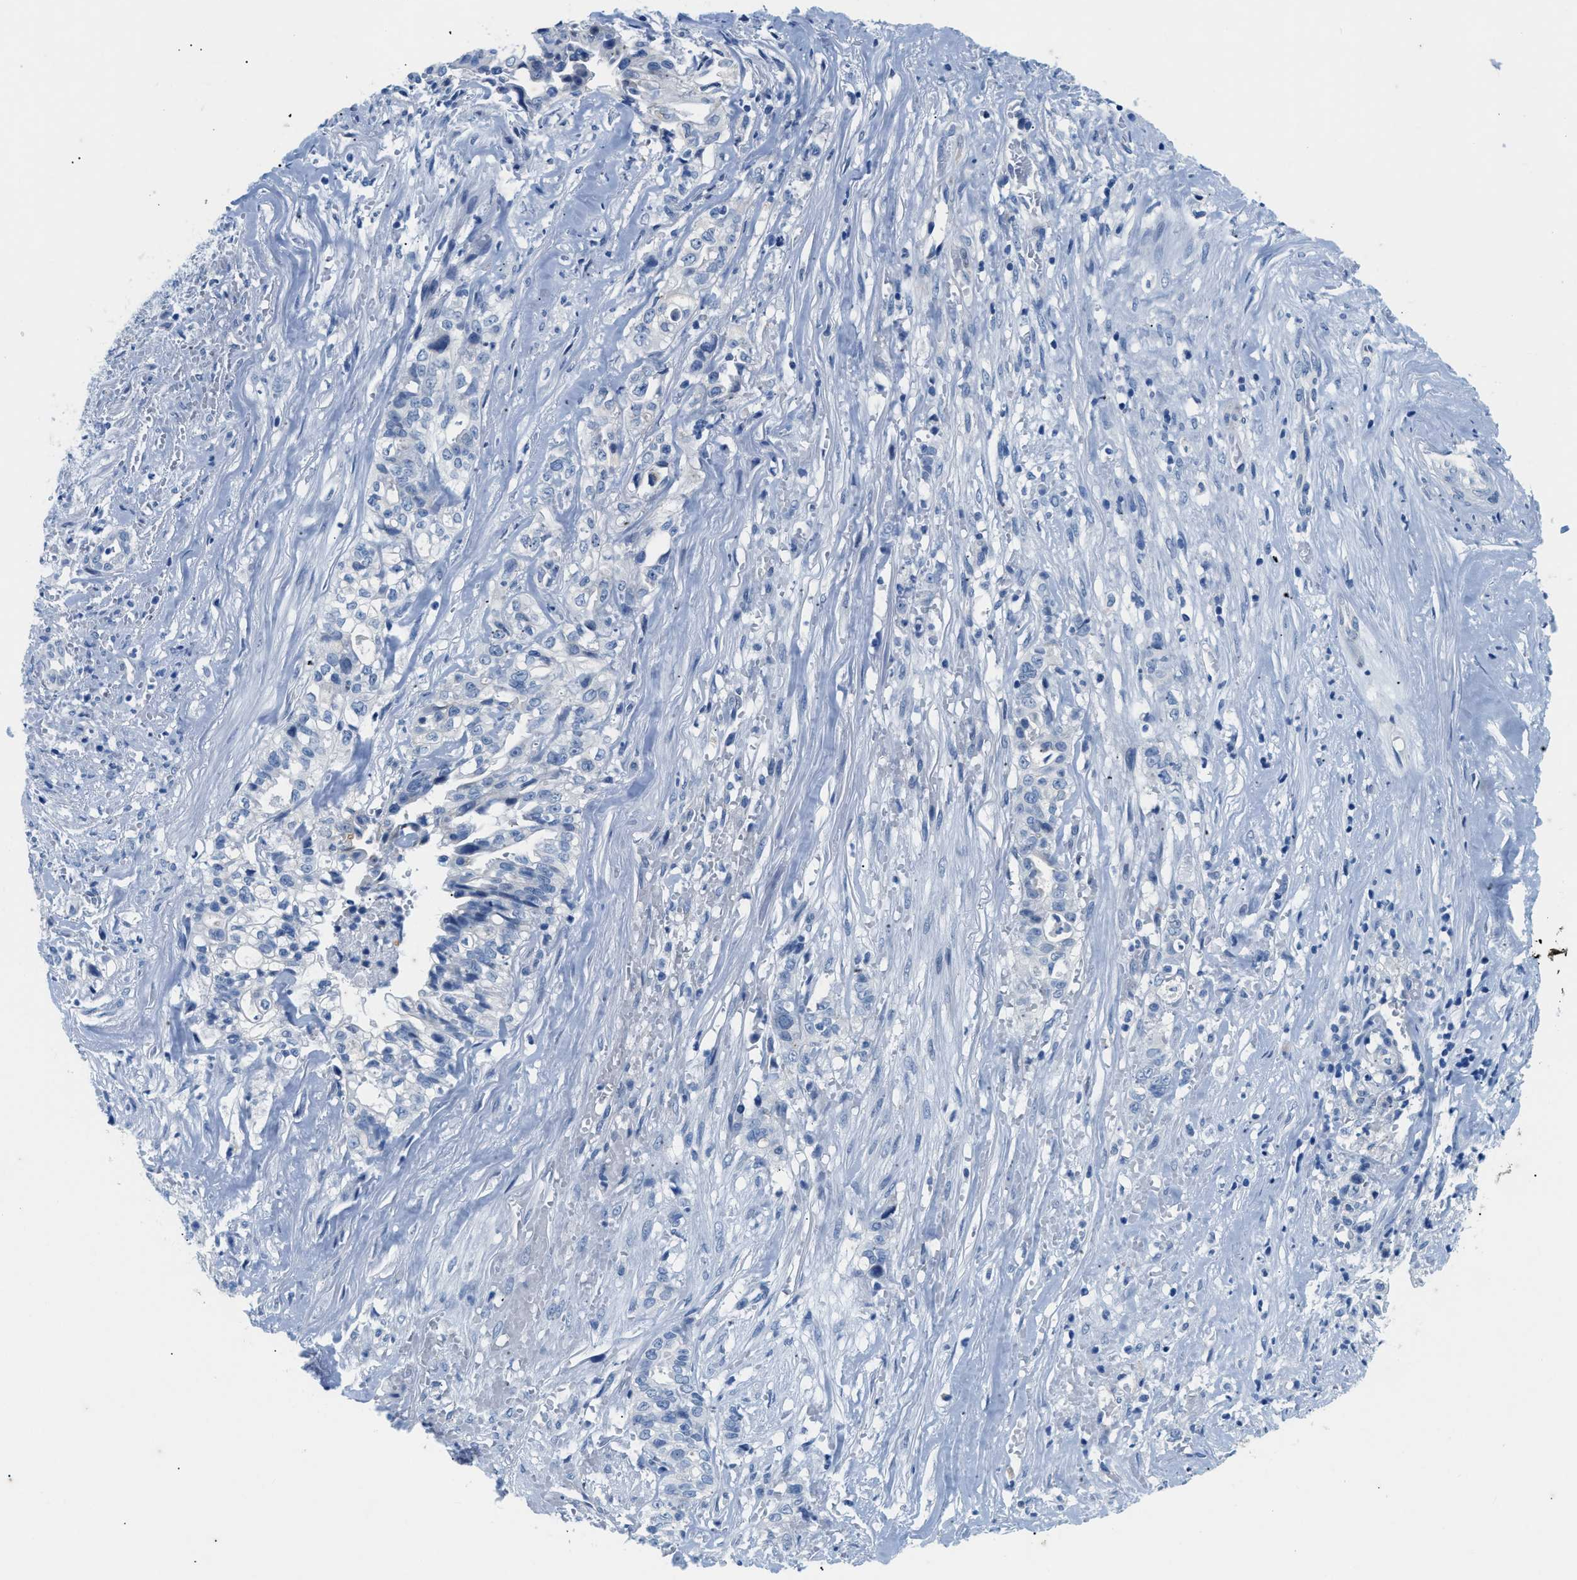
{"staining": {"intensity": "negative", "quantity": "none", "location": "none"}, "tissue": "liver cancer", "cell_type": "Tumor cells", "image_type": "cancer", "snomed": [{"axis": "morphology", "description": "Cholangiocarcinoma"}, {"axis": "topography", "description": "Liver"}], "caption": "Tumor cells show no significant protein staining in liver cancer.", "gene": "FDCSP", "patient": {"sex": "female", "age": 70}}